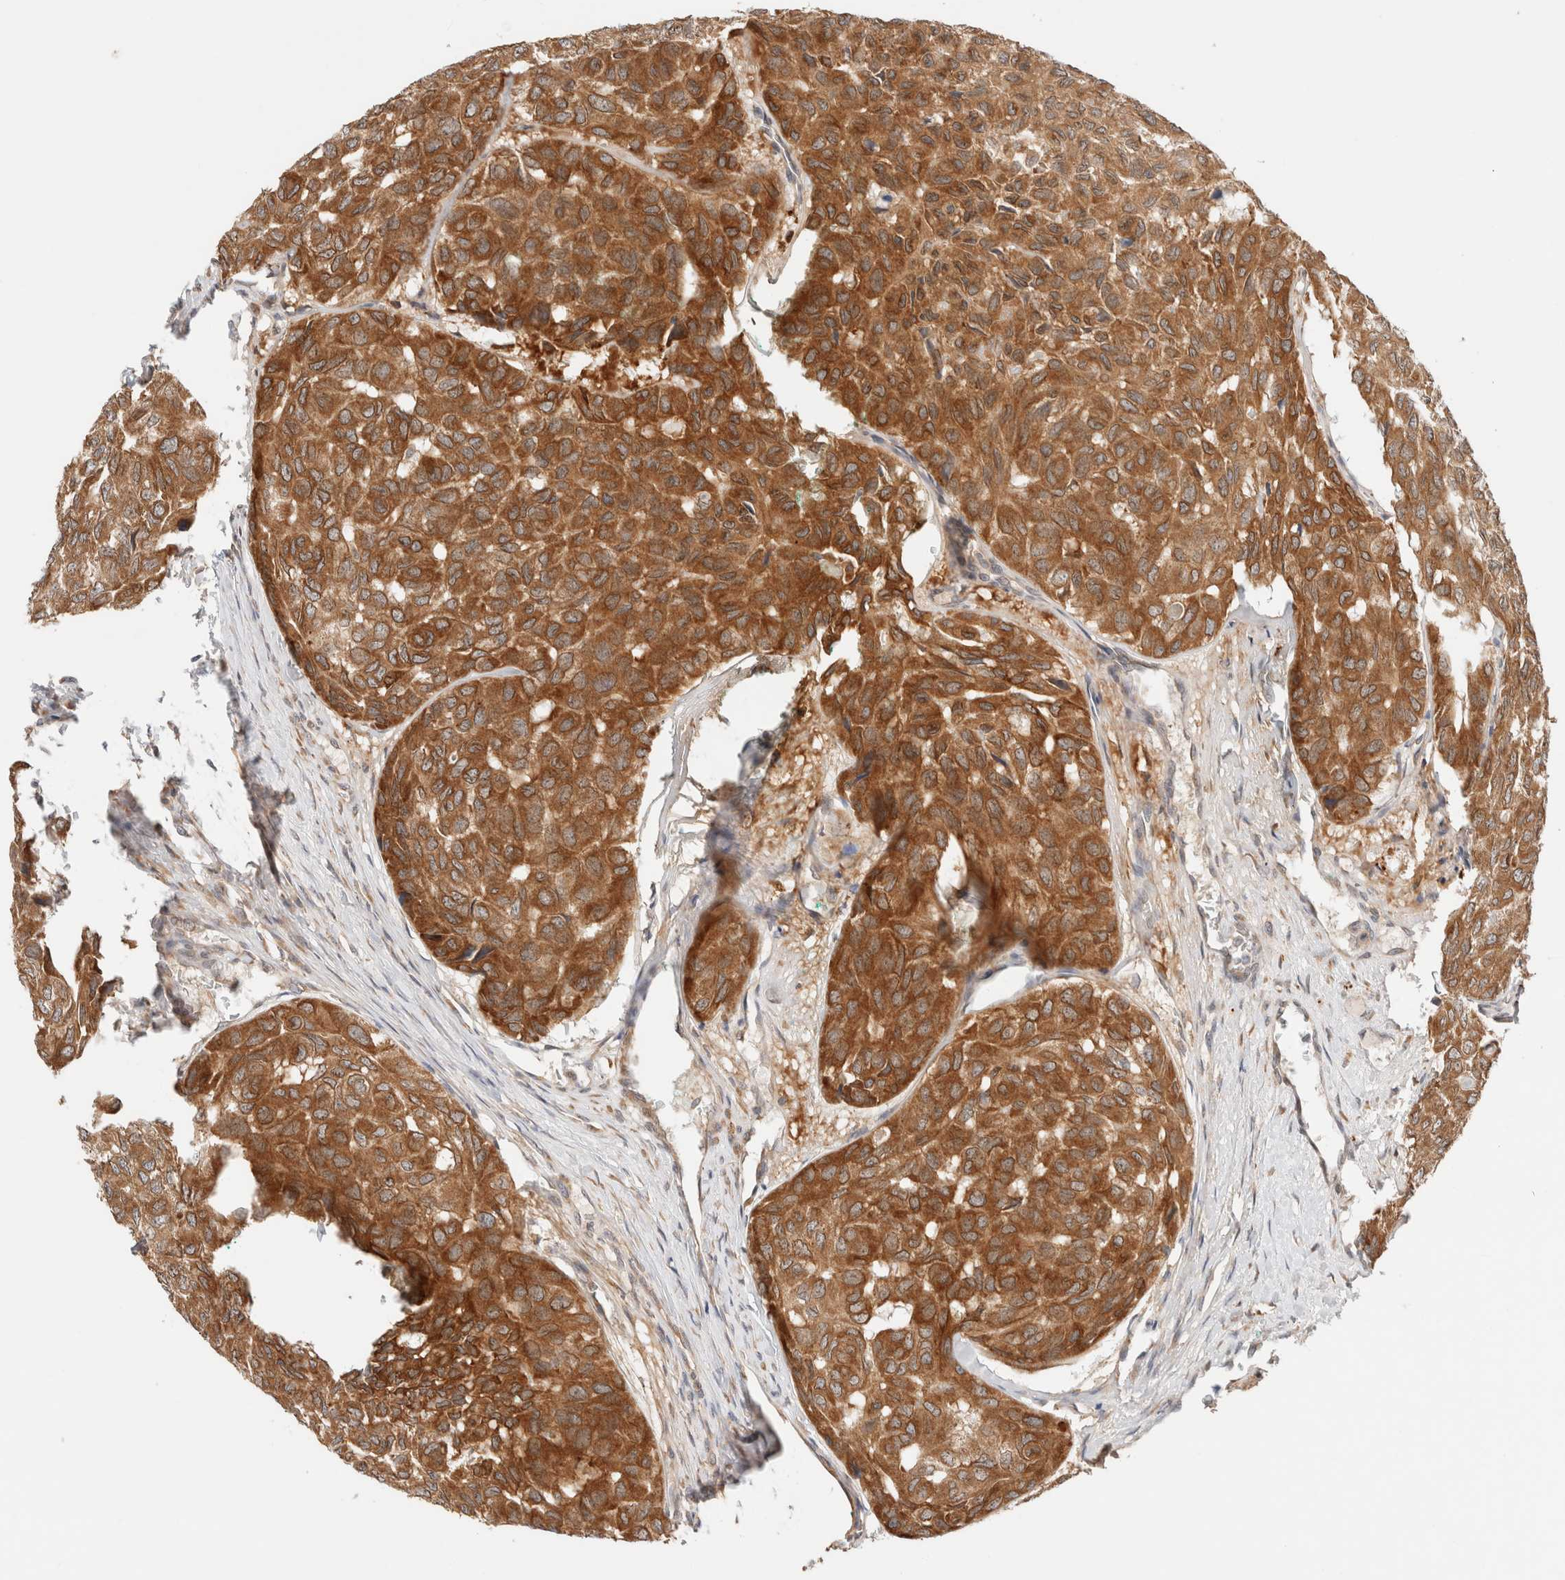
{"staining": {"intensity": "strong", "quantity": ">75%", "location": "cytoplasmic/membranous"}, "tissue": "head and neck cancer", "cell_type": "Tumor cells", "image_type": "cancer", "snomed": [{"axis": "morphology", "description": "Adenocarcinoma, NOS"}, {"axis": "topography", "description": "Salivary gland, NOS"}, {"axis": "topography", "description": "Head-Neck"}], "caption": "Immunohistochemical staining of human adenocarcinoma (head and neck) exhibits high levels of strong cytoplasmic/membranous protein staining in about >75% of tumor cells. The staining was performed using DAB to visualize the protein expression in brown, while the nuclei were stained in blue with hematoxylin (Magnification: 20x).", "gene": "RRP15", "patient": {"sex": "female", "age": 76}}